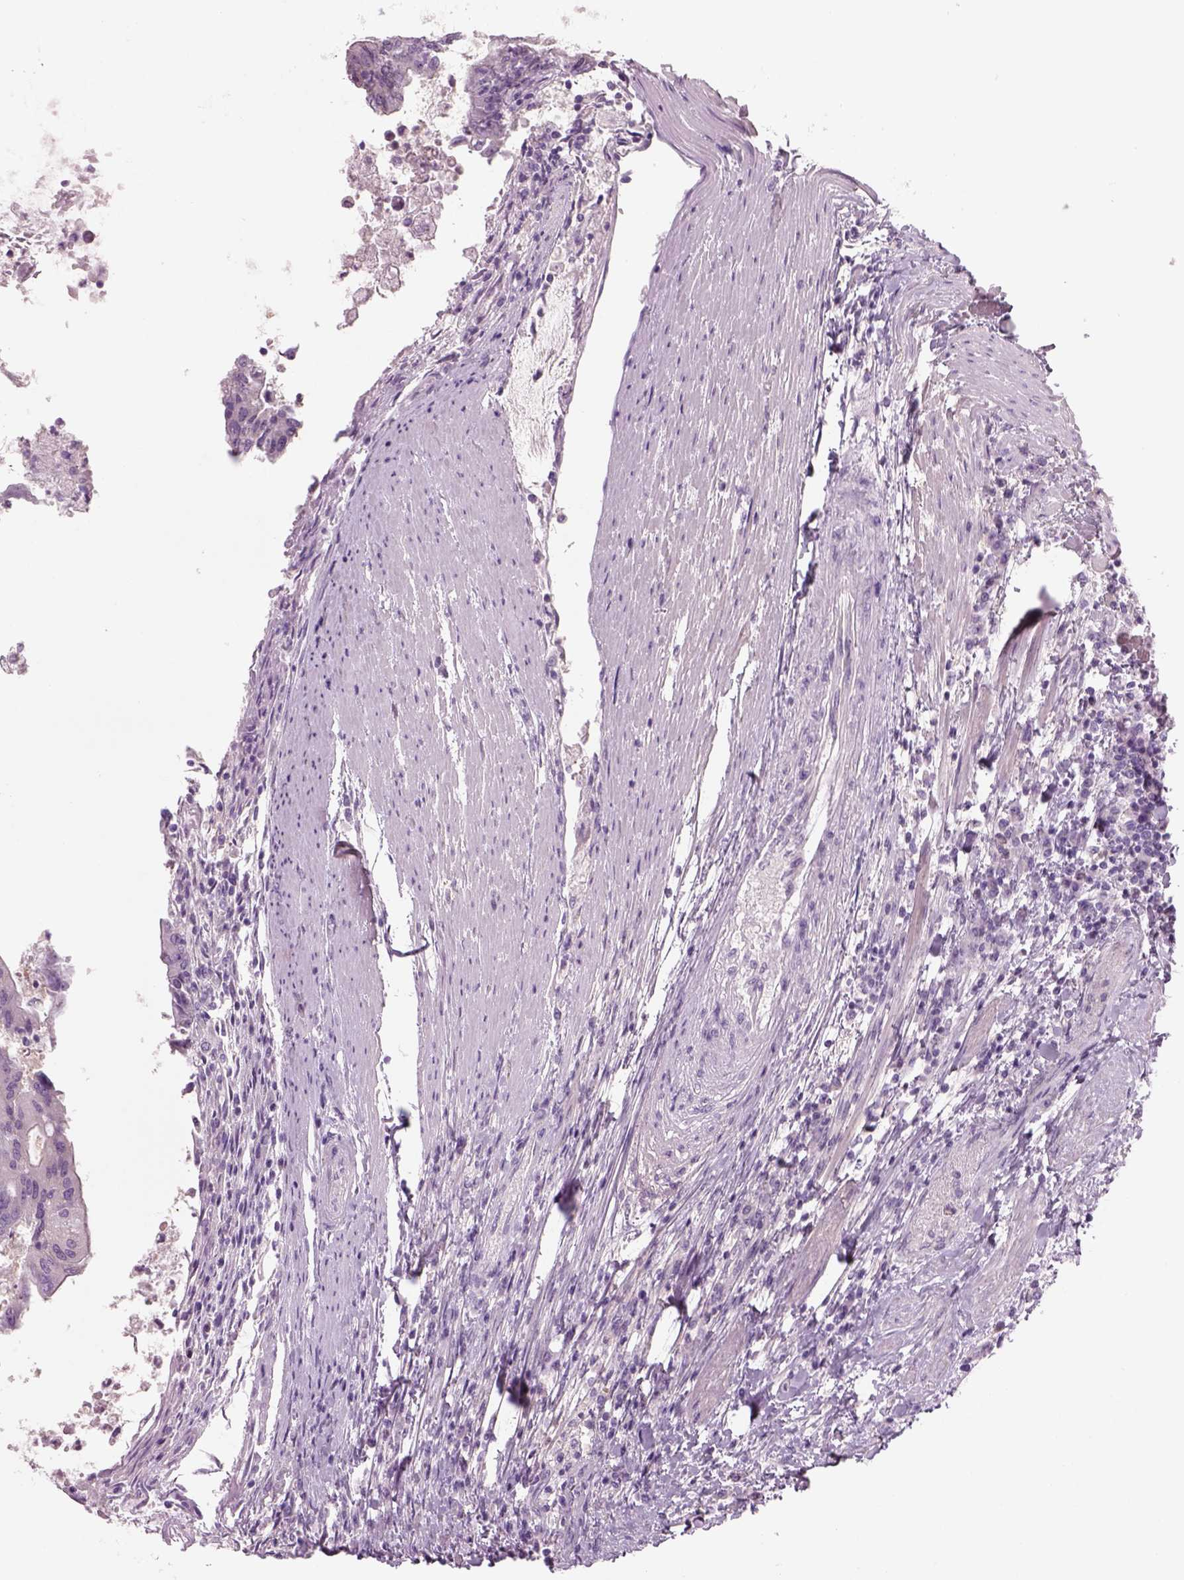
{"staining": {"intensity": "negative", "quantity": "none", "location": "none"}, "tissue": "colorectal cancer", "cell_type": "Tumor cells", "image_type": "cancer", "snomed": [{"axis": "morphology", "description": "Adenocarcinoma, NOS"}, {"axis": "topography", "description": "Colon"}], "caption": "Human adenocarcinoma (colorectal) stained for a protein using IHC reveals no expression in tumor cells.", "gene": "MDH1B", "patient": {"sex": "female", "age": 70}}